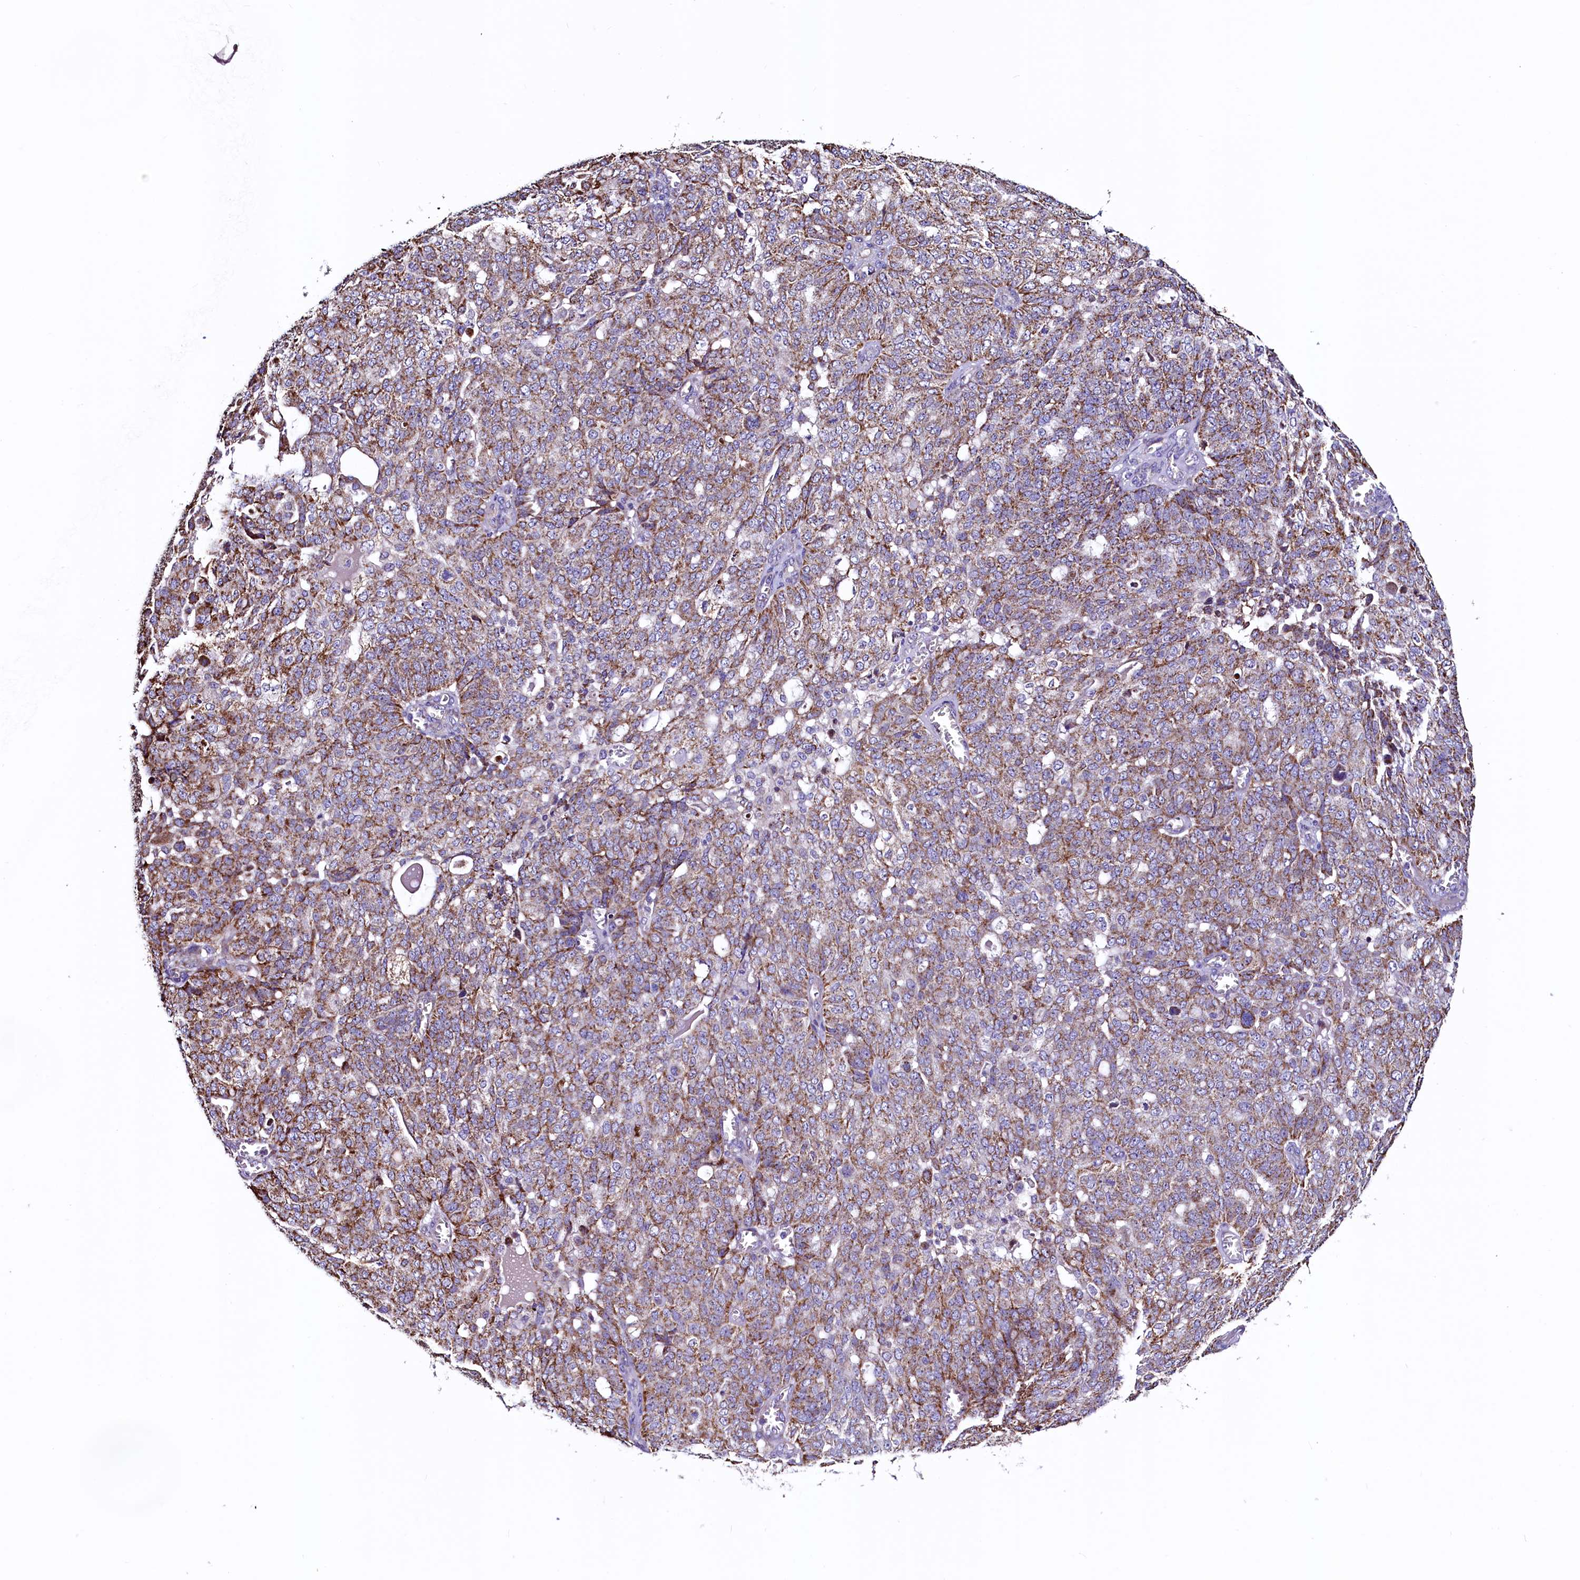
{"staining": {"intensity": "moderate", "quantity": ">75%", "location": "cytoplasmic/membranous"}, "tissue": "ovarian cancer", "cell_type": "Tumor cells", "image_type": "cancer", "snomed": [{"axis": "morphology", "description": "Cystadenocarcinoma, serous, NOS"}, {"axis": "topography", "description": "Soft tissue"}, {"axis": "topography", "description": "Ovary"}], "caption": "DAB immunohistochemical staining of ovarian cancer (serous cystadenocarcinoma) reveals moderate cytoplasmic/membranous protein positivity in about >75% of tumor cells. The protein of interest is stained brown, and the nuclei are stained in blue (DAB IHC with brightfield microscopy, high magnification).", "gene": "STARD5", "patient": {"sex": "female", "age": 57}}